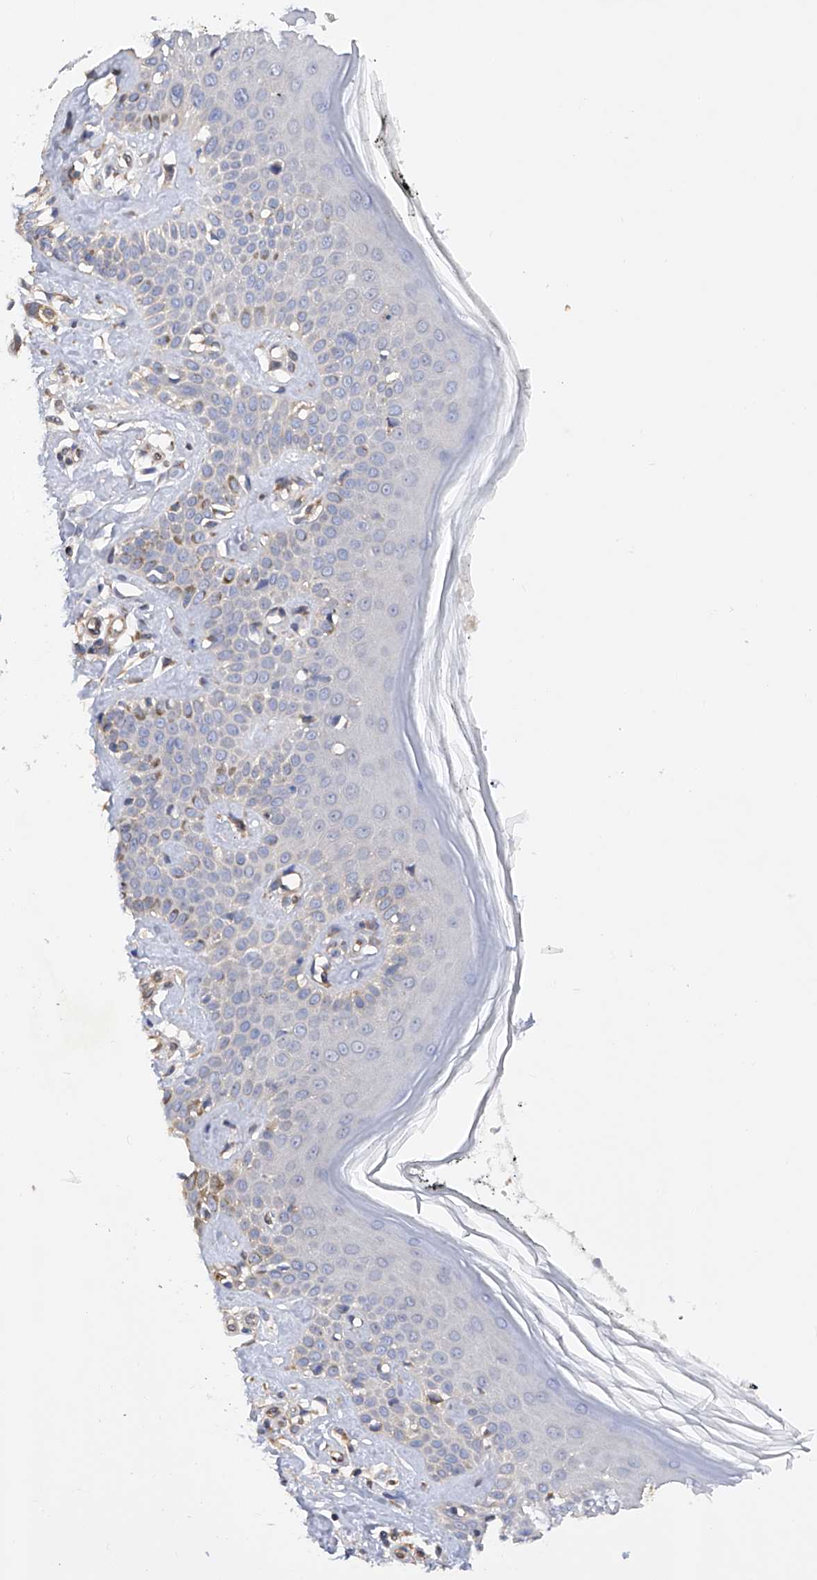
{"staining": {"intensity": "weak", "quantity": ">75%", "location": "cytoplasmic/membranous"}, "tissue": "skin", "cell_type": "Fibroblasts", "image_type": "normal", "snomed": [{"axis": "morphology", "description": "Normal tissue, NOS"}, {"axis": "topography", "description": "Skin"}], "caption": "Immunohistochemistry (IHC) photomicrograph of benign skin: human skin stained using immunohistochemistry demonstrates low levels of weak protein expression localized specifically in the cytoplasmic/membranous of fibroblasts, appearing as a cytoplasmic/membranous brown color.", "gene": "SPATA20", "patient": {"sex": "female", "age": 64}}